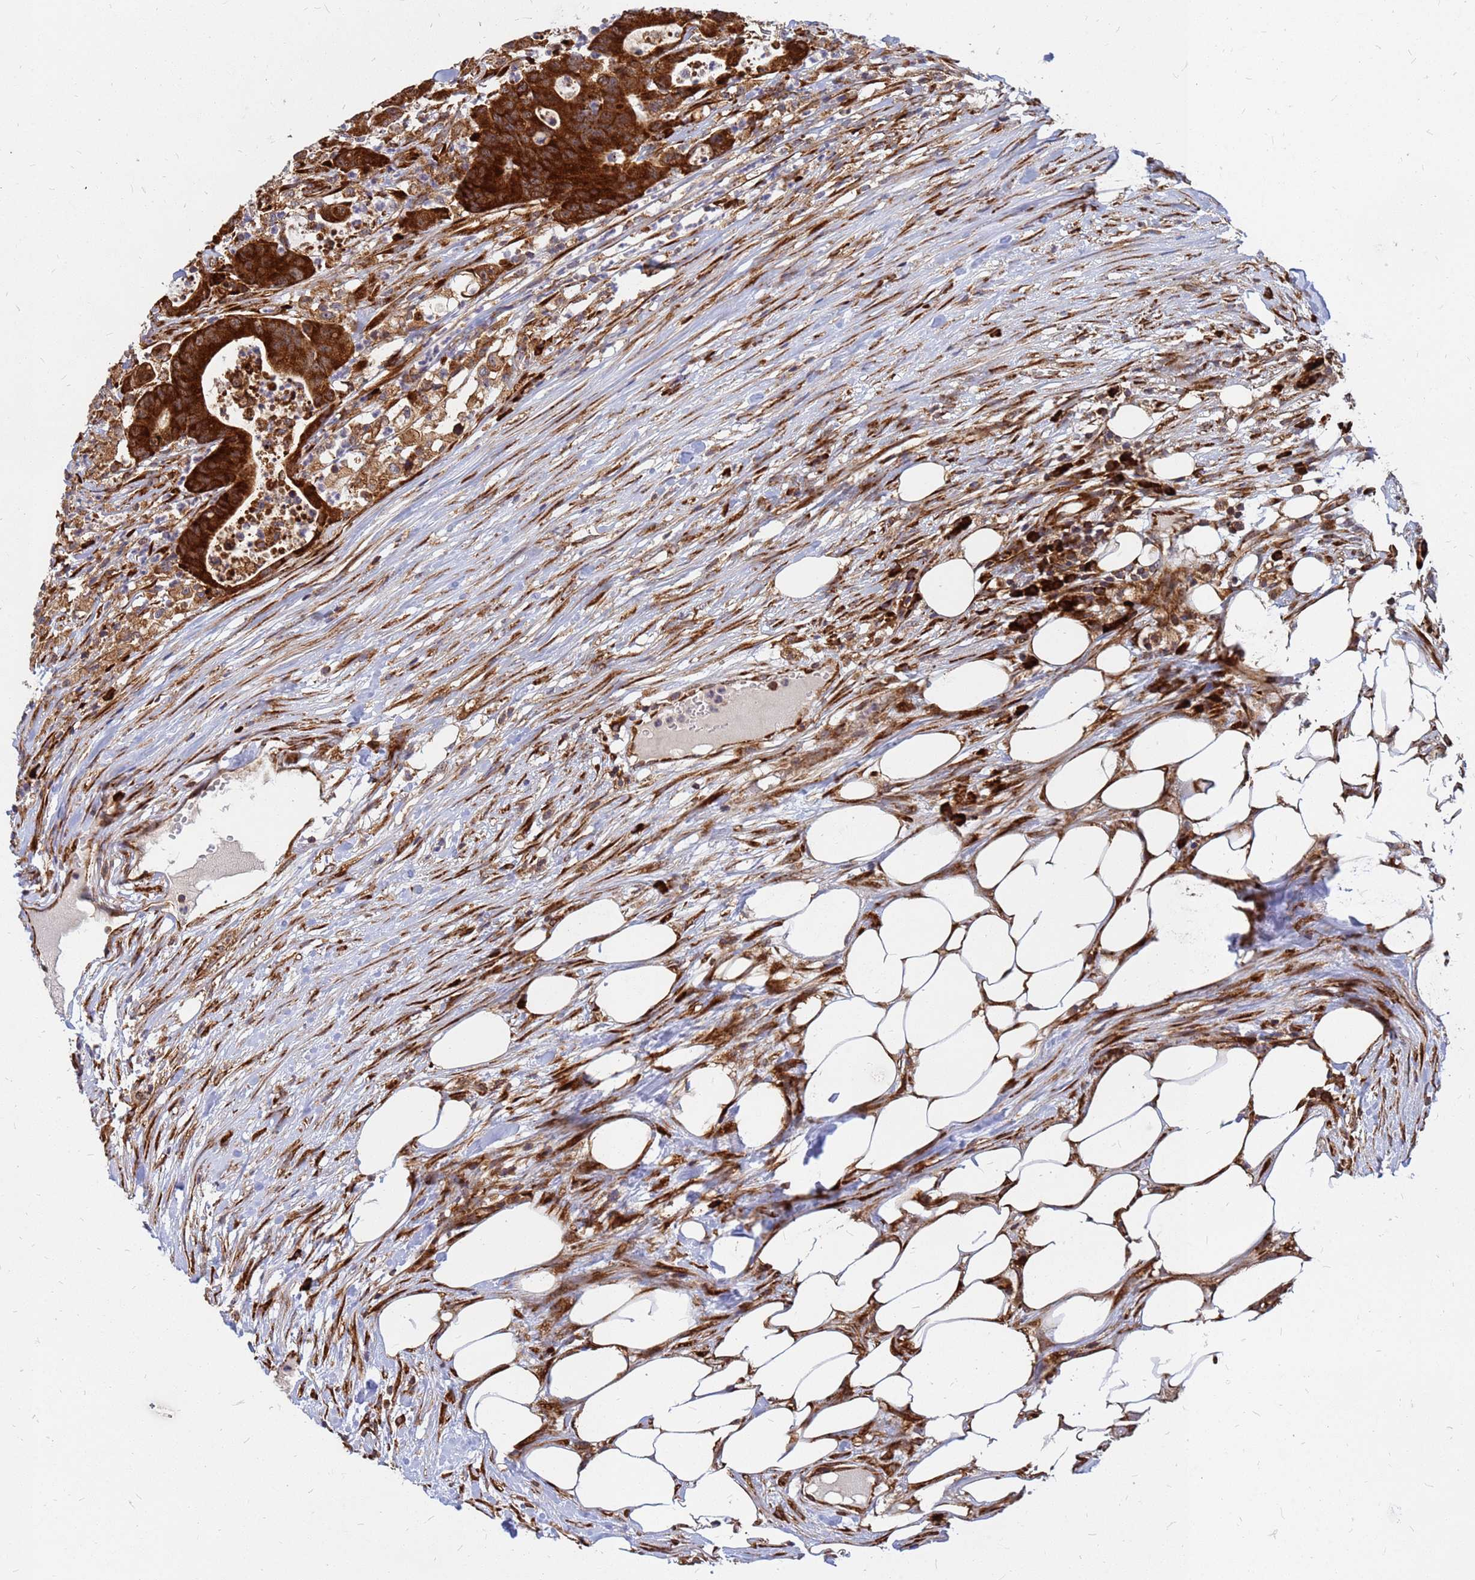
{"staining": {"intensity": "strong", "quantity": ">75%", "location": "cytoplasmic/membranous"}, "tissue": "colorectal cancer", "cell_type": "Tumor cells", "image_type": "cancer", "snomed": [{"axis": "morphology", "description": "Adenocarcinoma, NOS"}, {"axis": "topography", "description": "Colon"}], "caption": "Tumor cells reveal high levels of strong cytoplasmic/membranous staining in approximately >75% of cells in colorectal cancer (adenocarcinoma).", "gene": "RPL8", "patient": {"sex": "female", "age": 84}}